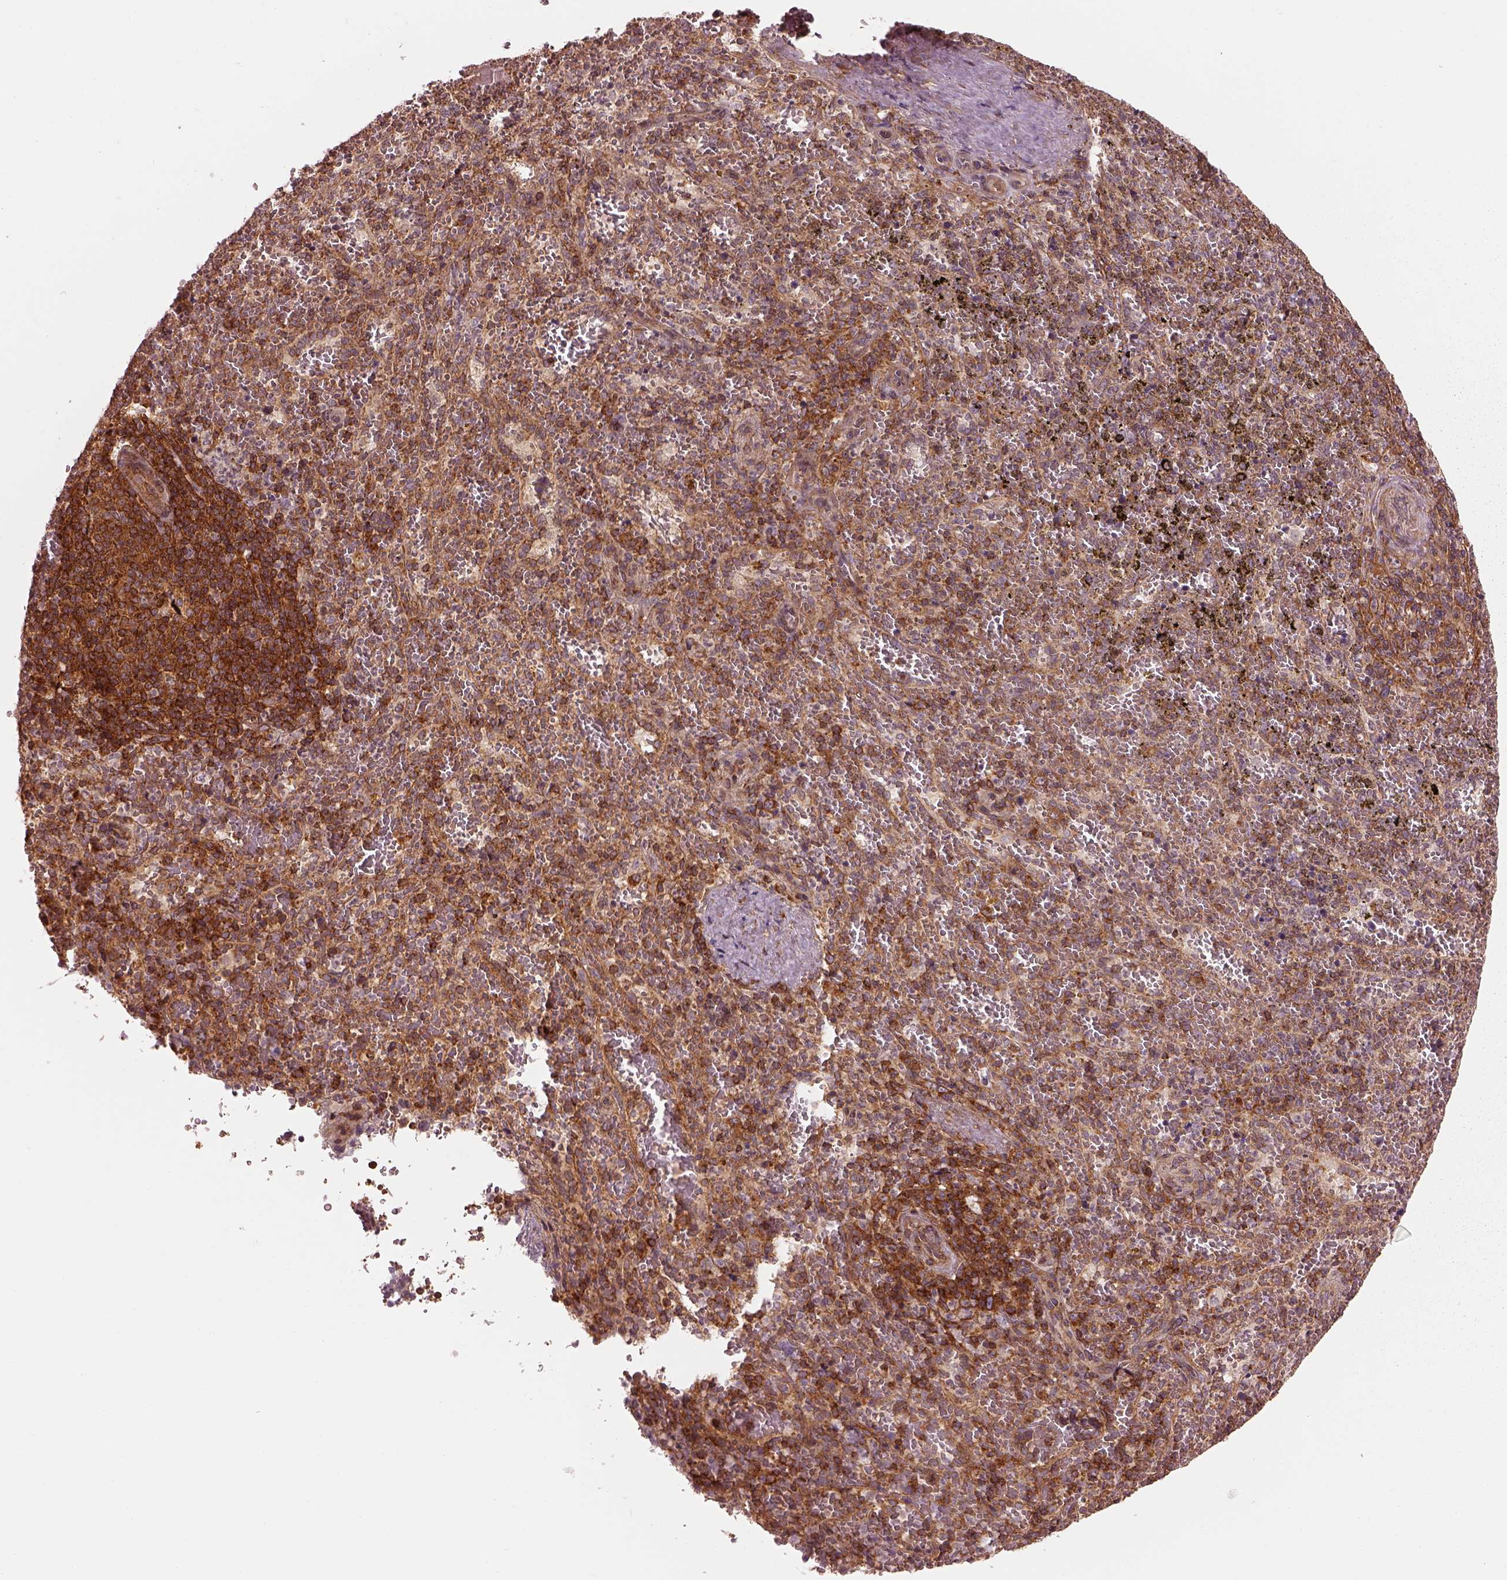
{"staining": {"intensity": "moderate", "quantity": "25%-75%", "location": "cytoplasmic/membranous"}, "tissue": "spleen", "cell_type": "Cells in red pulp", "image_type": "normal", "snomed": [{"axis": "morphology", "description": "Normal tissue, NOS"}, {"axis": "topography", "description": "Spleen"}], "caption": "Immunohistochemical staining of normal spleen exhibits 25%-75% levels of moderate cytoplasmic/membranous protein expression in approximately 25%-75% of cells in red pulp. The staining is performed using DAB brown chromogen to label protein expression. The nuclei are counter-stained blue using hematoxylin.", "gene": "LSM14A", "patient": {"sex": "female", "age": 50}}